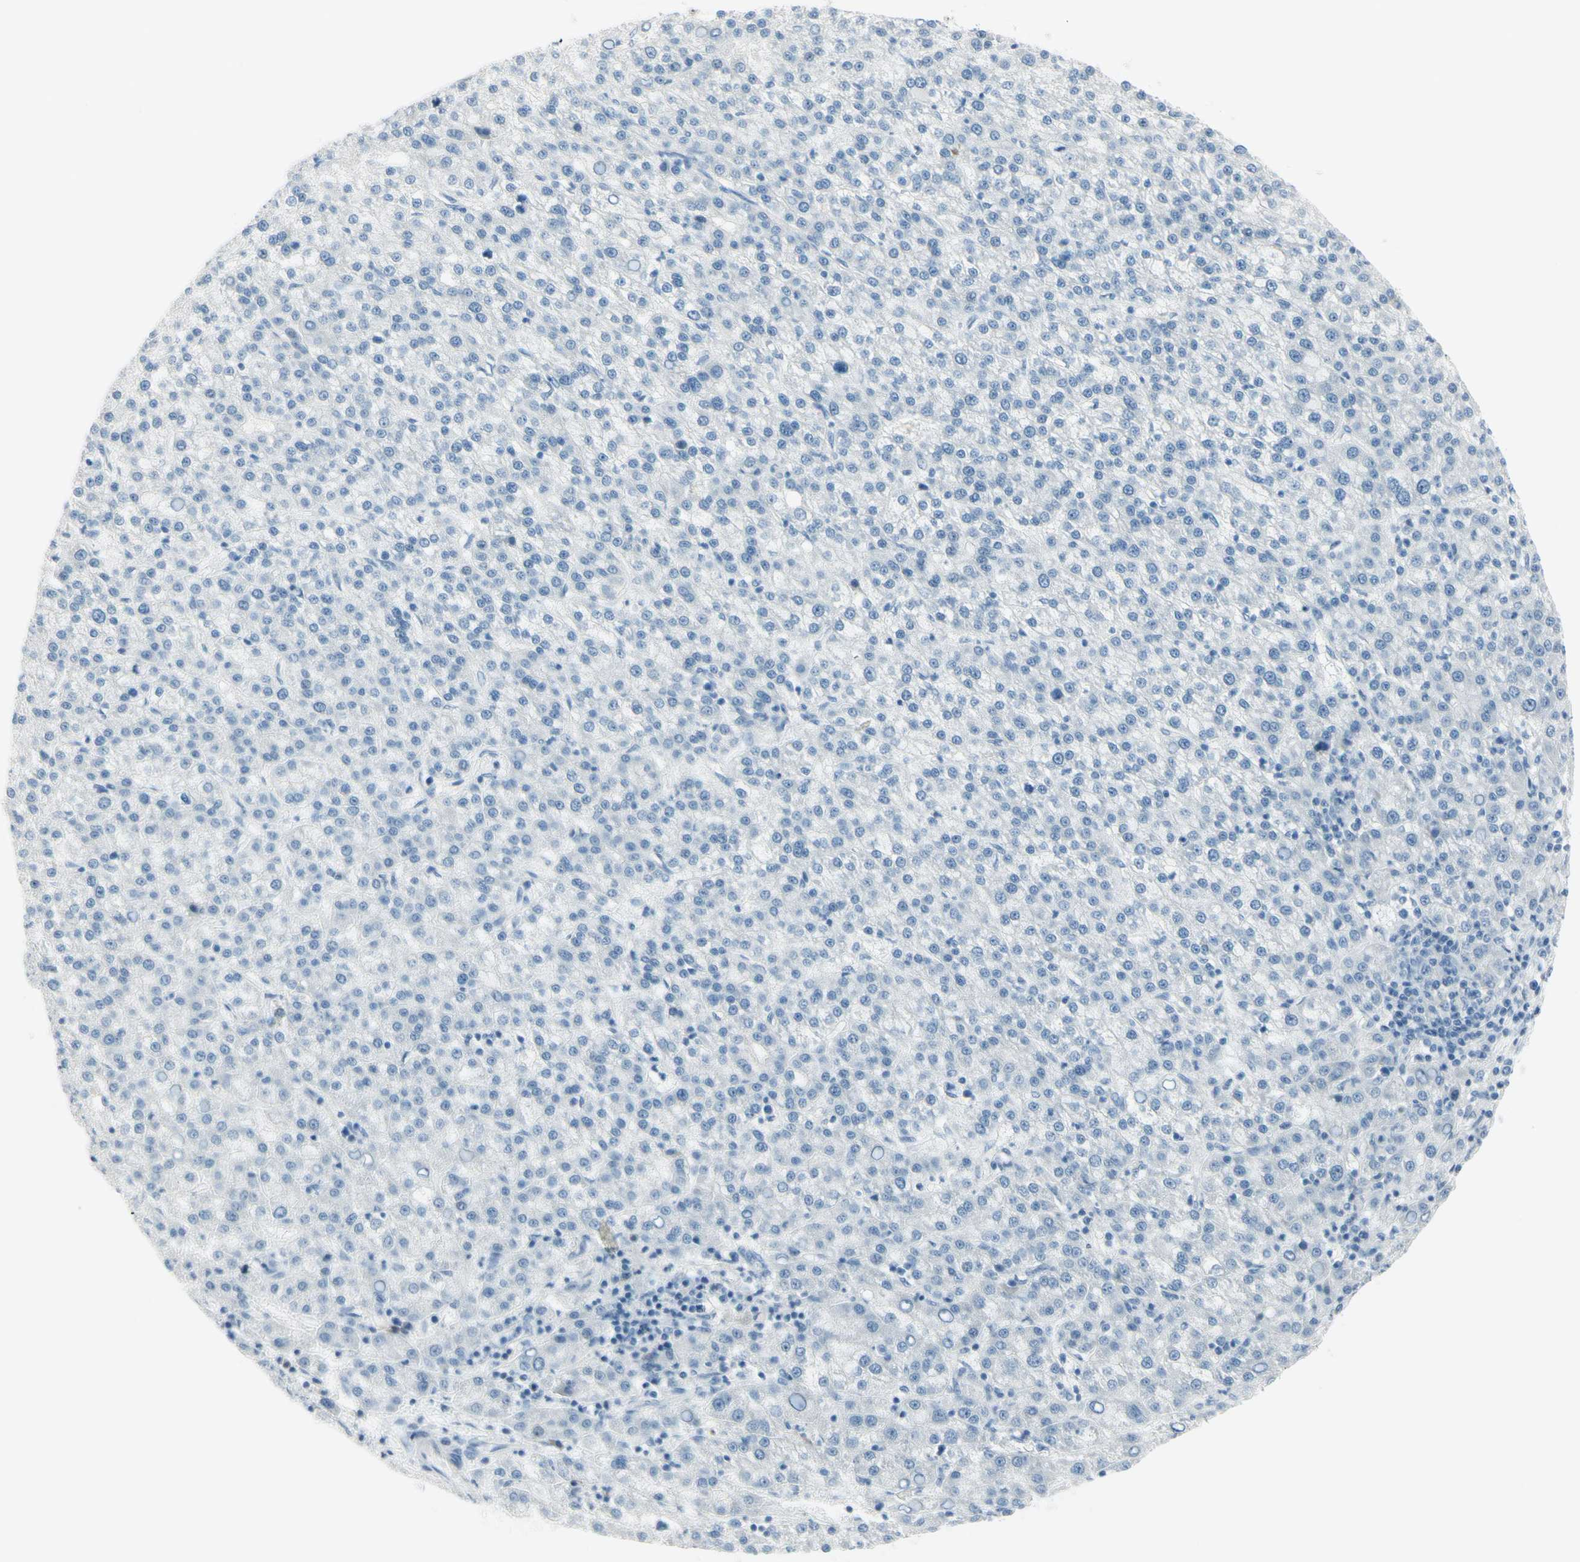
{"staining": {"intensity": "negative", "quantity": "none", "location": "none"}, "tissue": "liver cancer", "cell_type": "Tumor cells", "image_type": "cancer", "snomed": [{"axis": "morphology", "description": "Carcinoma, Hepatocellular, NOS"}, {"axis": "topography", "description": "Liver"}], "caption": "Tumor cells show no significant expression in liver hepatocellular carcinoma. Brightfield microscopy of IHC stained with DAB (brown) and hematoxylin (blue), captured at high magnification.", "gene": "ASB9", "patient": {"sex": "female", "age": 58}}